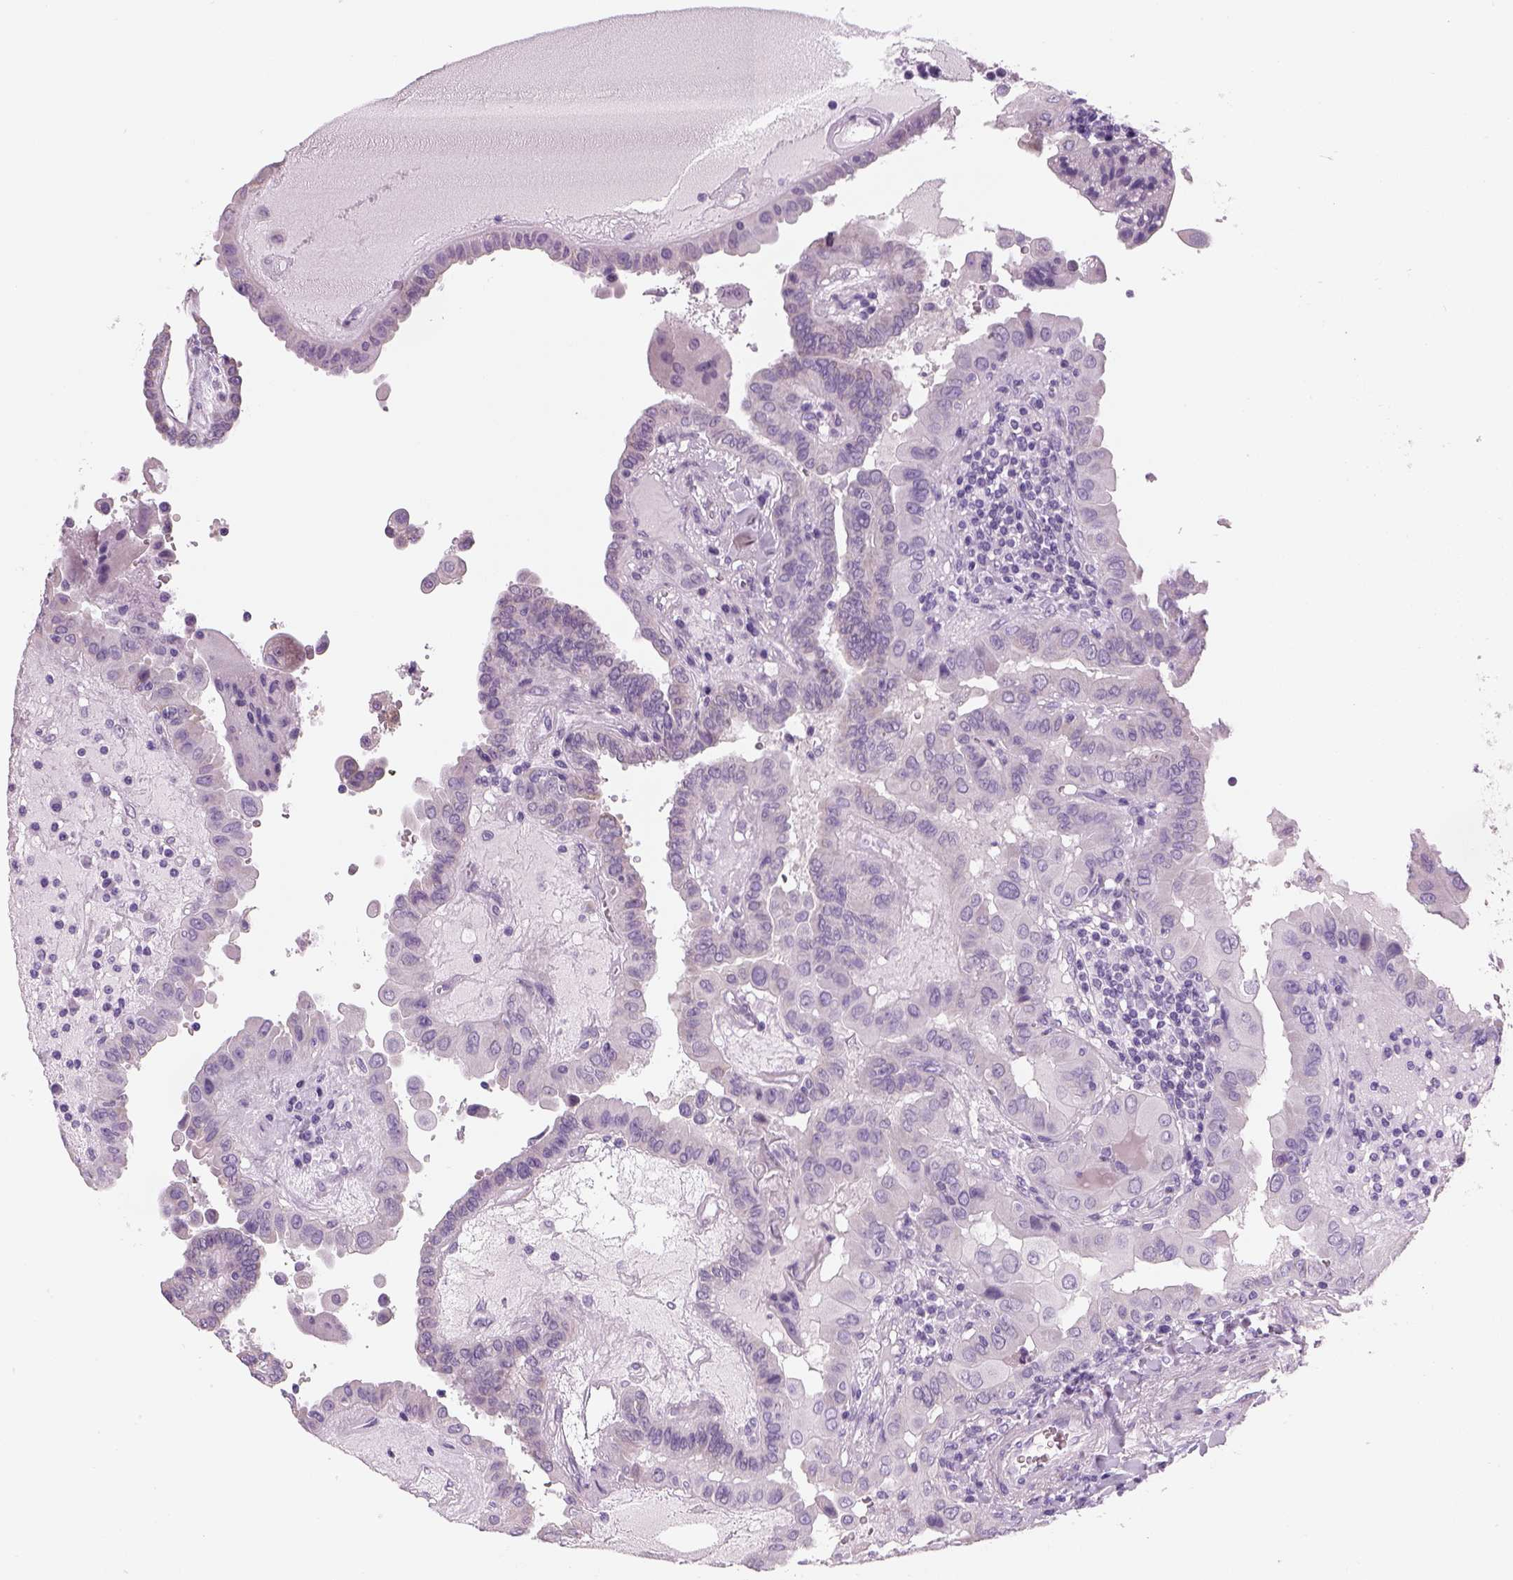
{"staining": {"intensity": "weak", "quantity": "<25%", "location": "cytoplasmic/membranous"}, "tissue": "thyroid cancer", "cell_type": "Tumor cells", "image_type": "cancer", "snomed": [{"axis": "morphology", "description": "Papillary adenocarcinoma, NOS"}, {"axis": "topography", "description": "Thyroid gland"}], "caption": "Tumor cells show no significant expression in thyroid cancer (papillary adenocarcinoma). (IHC, brightfield microscopy, high magnification).", "gene": "KCNMB4", "patient": {"sex": "female", "age": 37}}